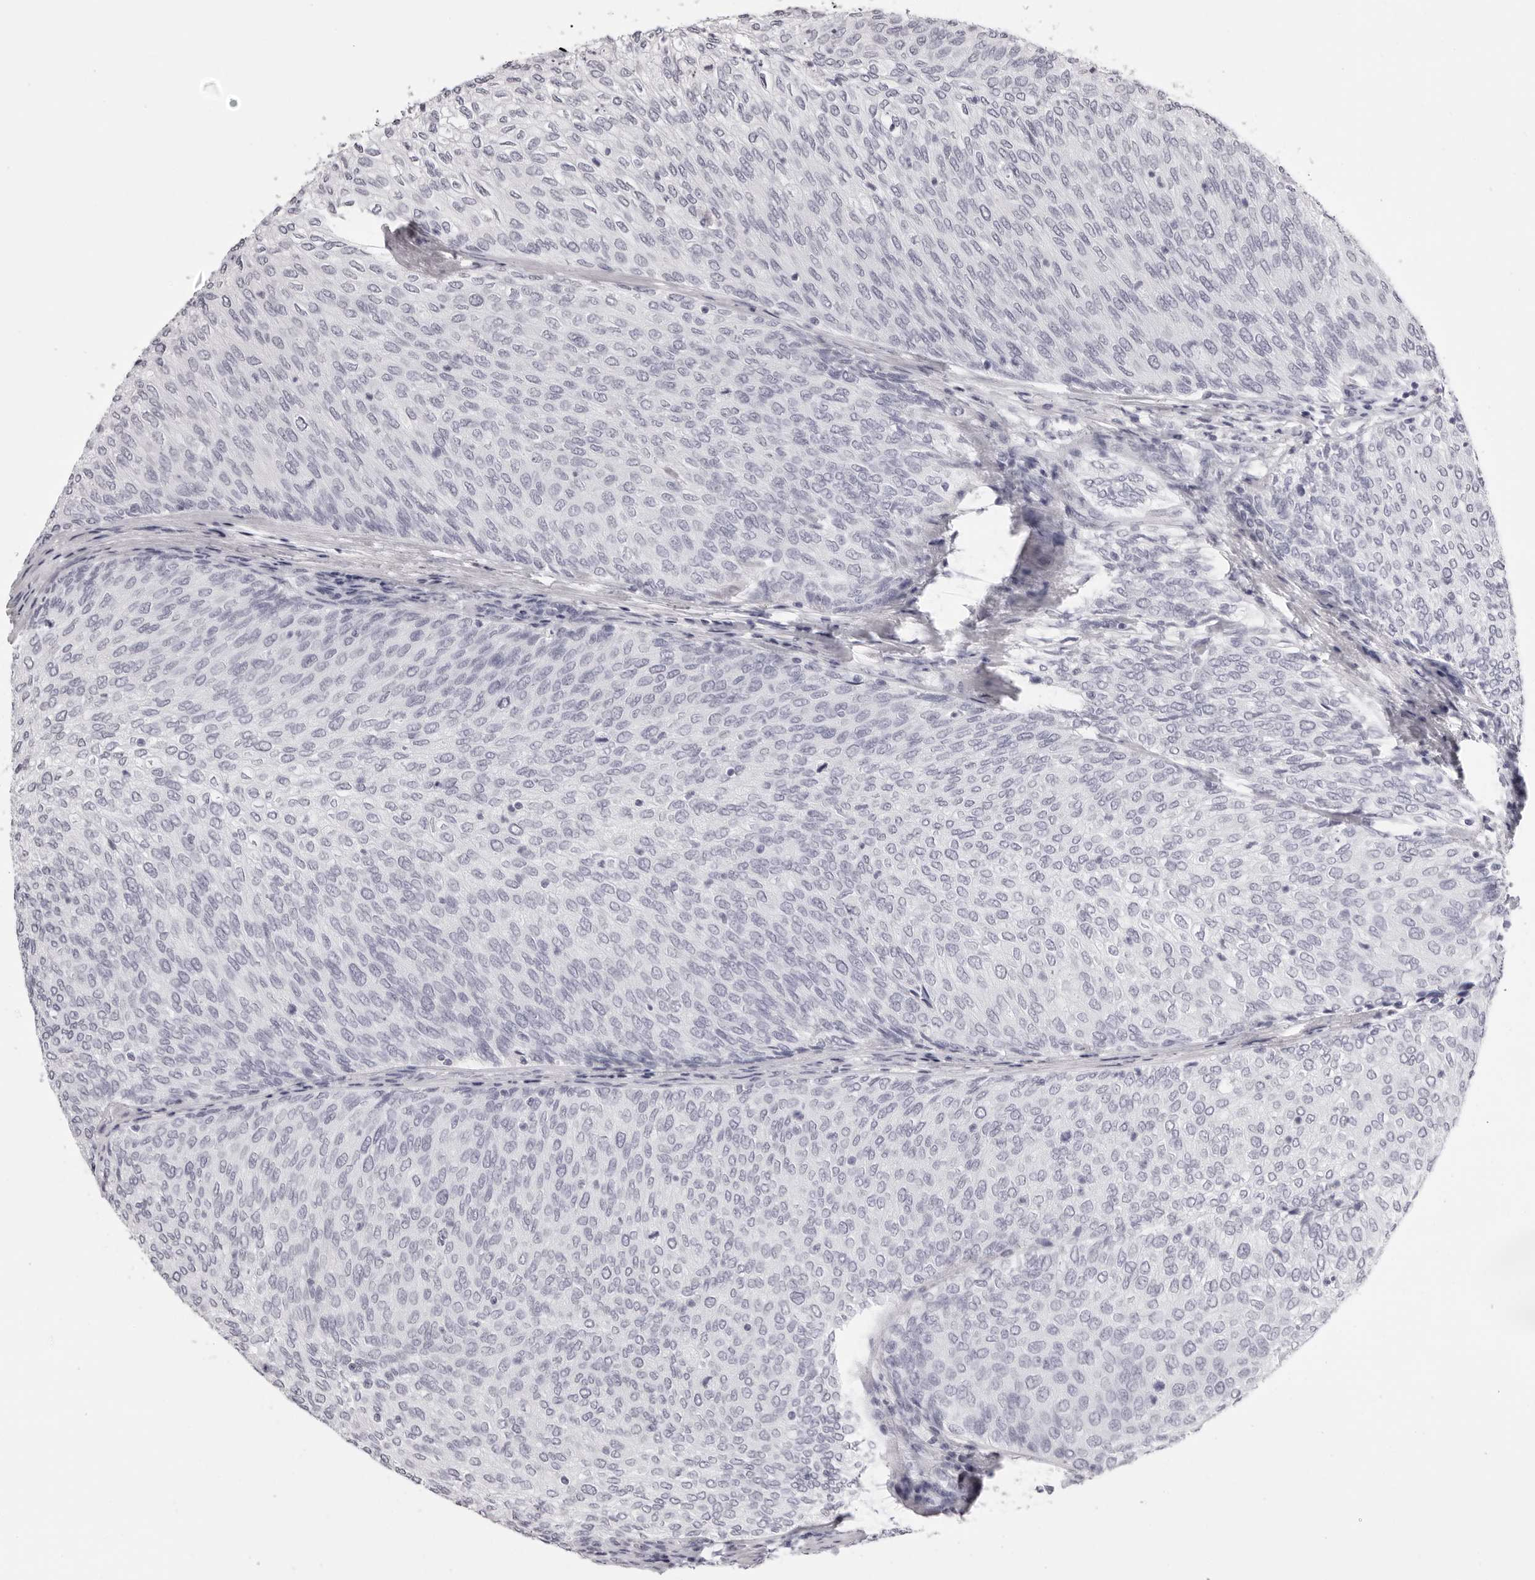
{"staining": {"intensity": "negative", "quantity": "none", "location": "none"}, "tissue": "urothelial cancer", "cell_type": "Tumor cells", "image_type": "cancer", "snomed": [{"axis": "morphology", "description": "Urothelial carcinoma, Low grade"}, {"axis": "topography", "description": "Urinary bladder"}], "caption": "The image exhibits no staining of tumor cells in urothelial carcinoma (low-grade). (IHC, brightfield microscopy, high magnification).", "gene": "RHO", "patient": {"sex": "female", "age": 79}}